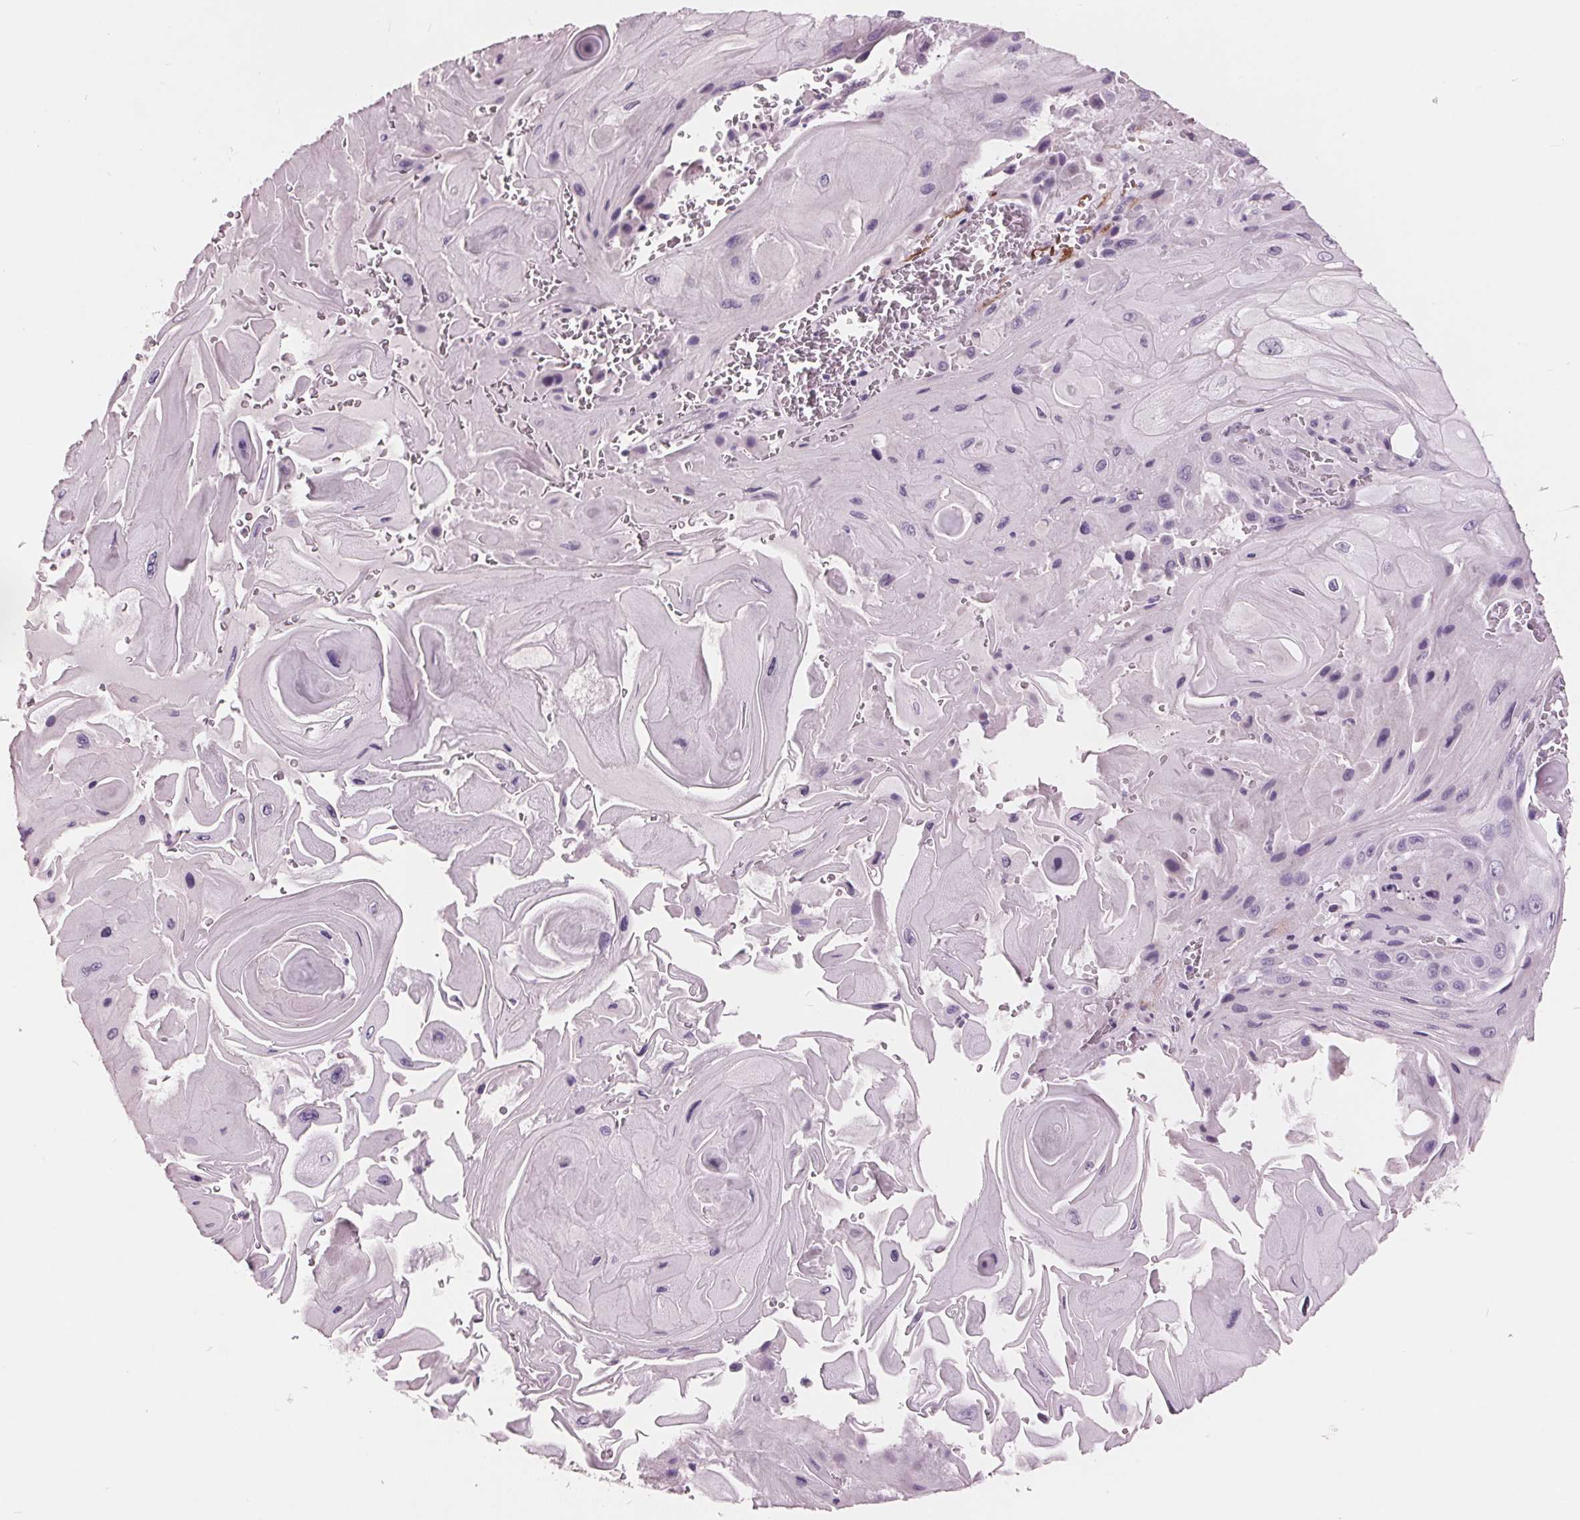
{"staining": {"intensity": "negative", "quantity": "none", "location": "none"}, "tissue": "skin cancer", "cell_type": "Tumor cells", "image_type": "cancer", "snomed": [{"axis": "morphology", "description": "Squamous cell carcinoma, NOS"}, {"axis": "topography", "description": "Skin"}], "caption": "Immunohistochemistry photomicrograph of neoplastic tissue: skin cancer stained with DAB exhibits no significant protein expression in tumor cells.", "gene": "AMBP", "patient": {"sex": "female", "age": 94}}